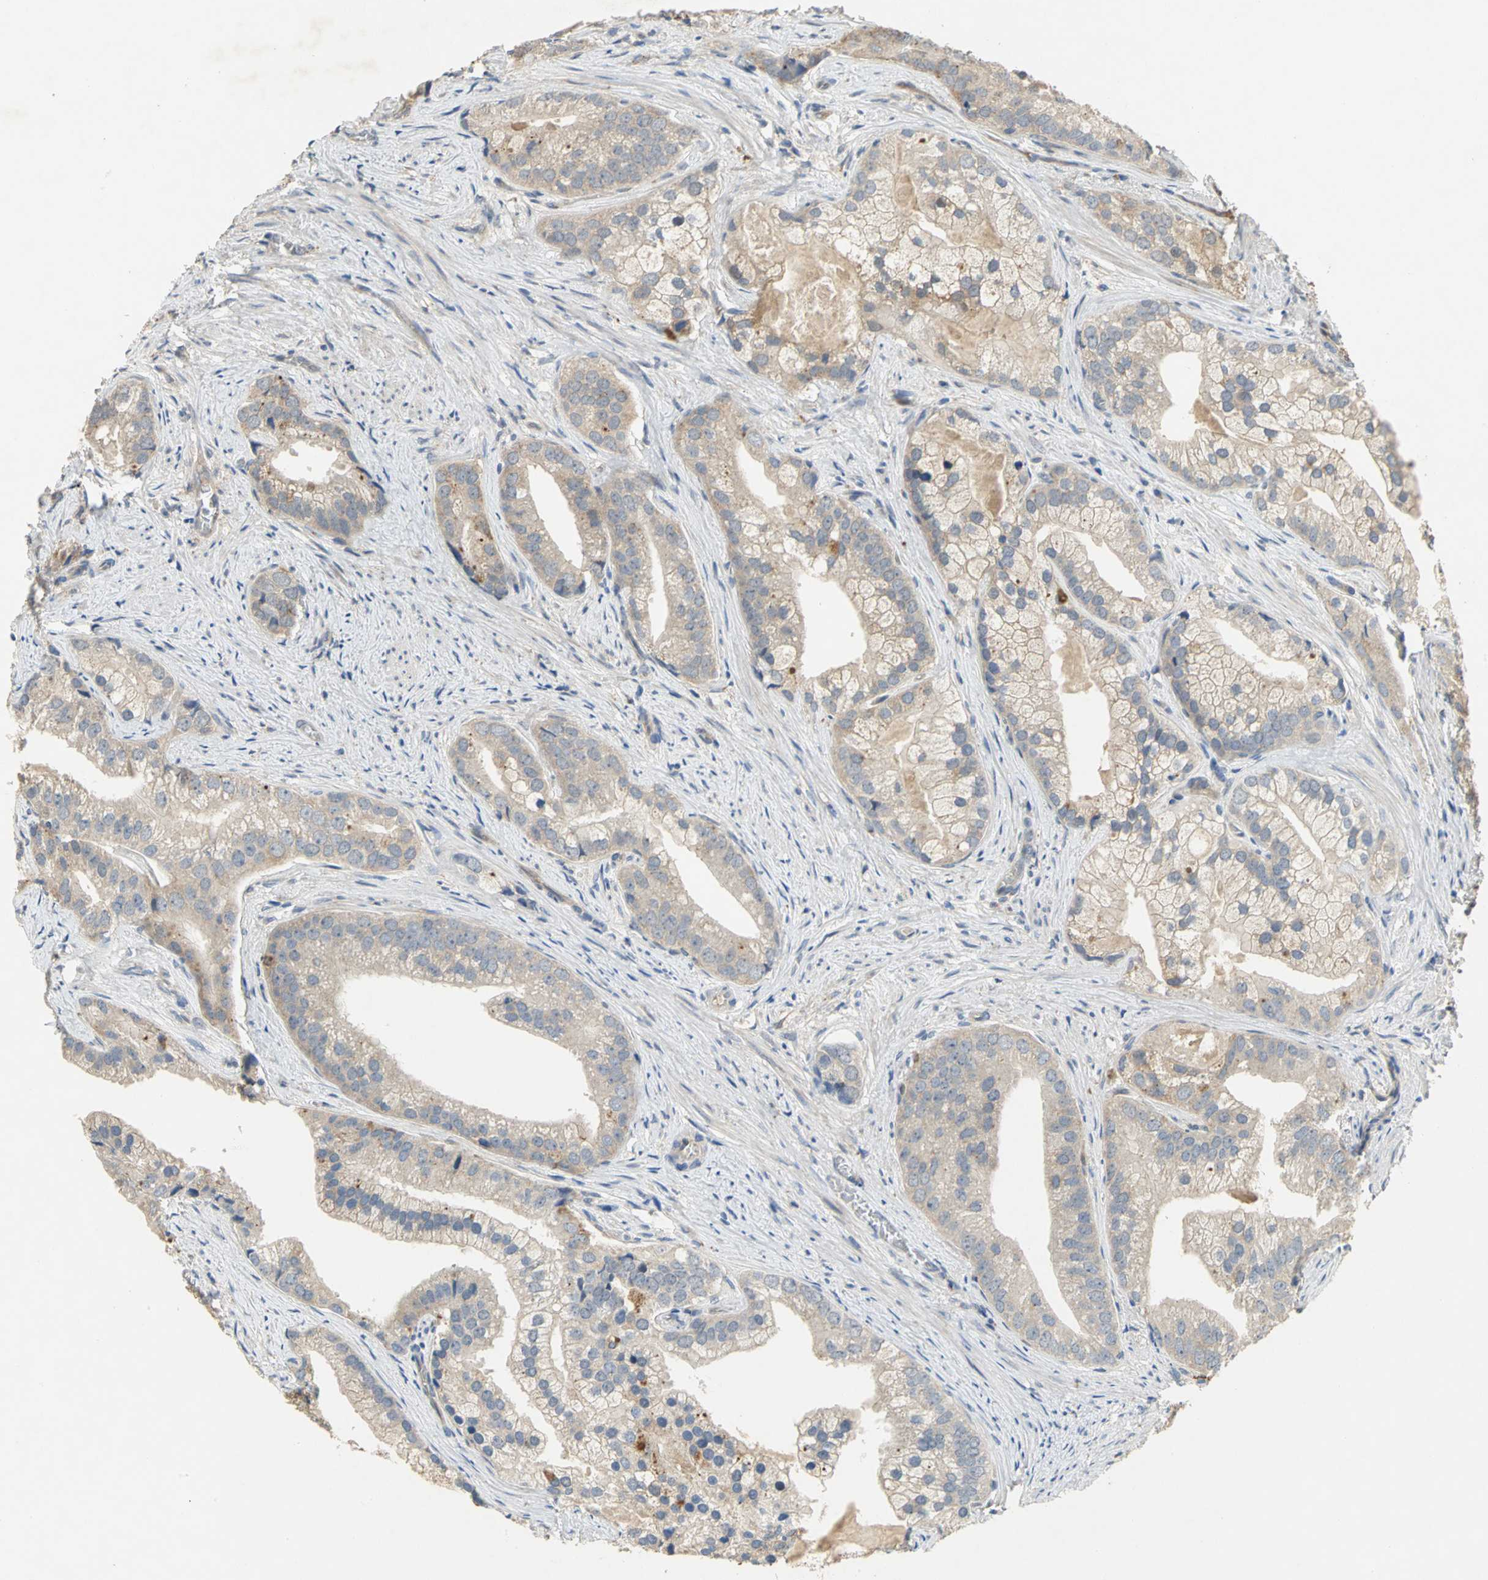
{"staining": {"intensity": "weak", "quantity": "25%-75%", "location": "cytoplasmic/membranous"}, "tissue": "prostate cancer", "cell_type": "Tumor cells", "image_type": "cancer", "snomed": [{"axis": "morphology", "description": "Adenocarcinoma, Low grade"}, {"axis": "topography", "description": "Prostate"}], "caption": "Immunohistochemistry photomicrograph of neoplastic tissue: prostate adenocarcinoma (low-grade) stained using IHC demonstrates low levels of weak protein expression localized specifically in the cytoplasmic/membranous of tumor cells, appearing as a cytoplasmic/membranous brown color.", "gene": "IL17RB", "patient": {"sex": "male", "age": 71}}